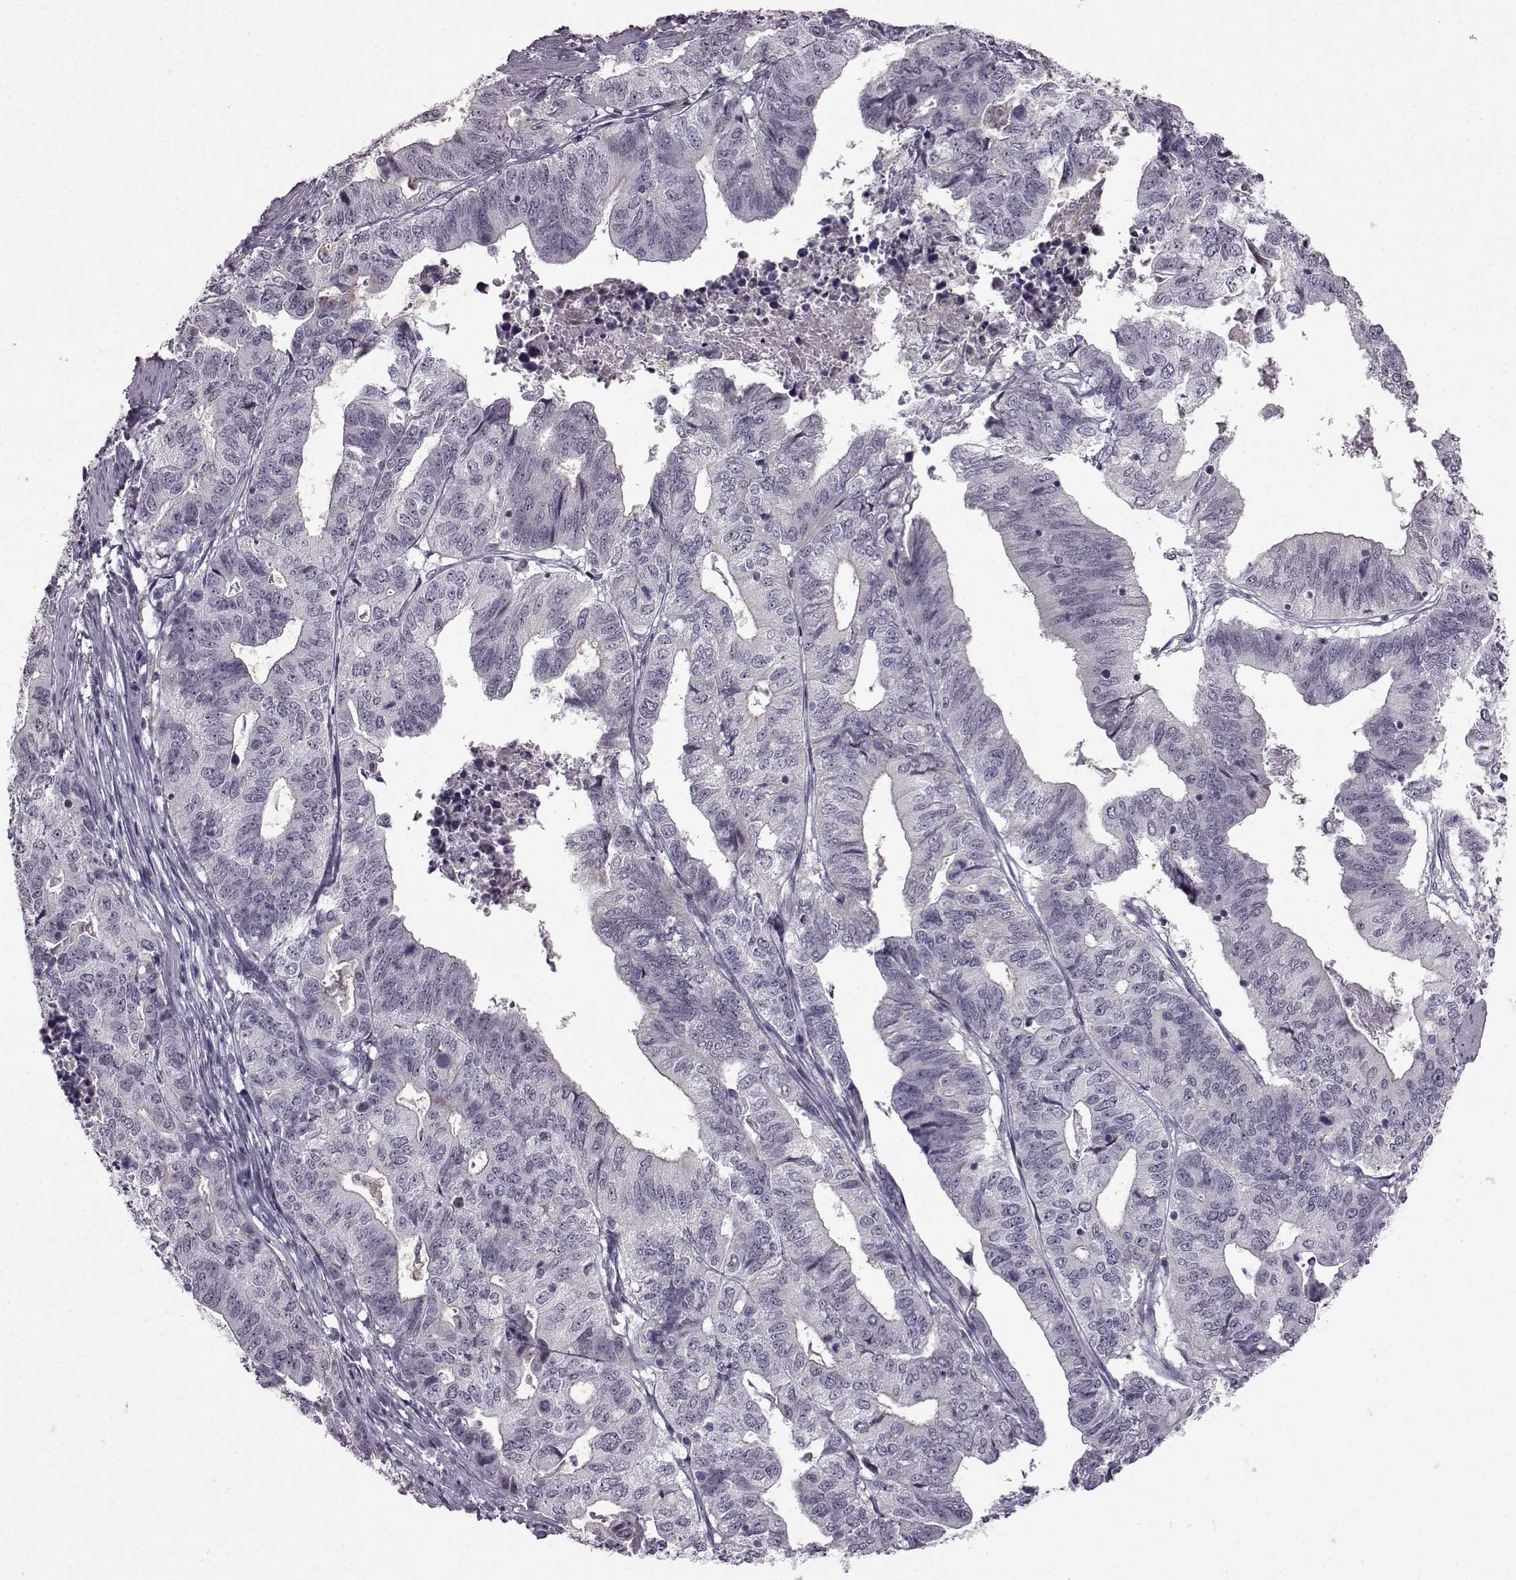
{"staining": {"intensity": "negative", "quantity": "none", "location": "none"}, "tissue": "stomach cancer", "cell_type": "Tumor cells", "image_type": "cancer", "snomed": [{"axis": "morphology", "description": "Adenocarcinoma, NOS"}, {"axis": "topography", "description": "Stomach, upper"}], "caption": "Stomach cancer stained for a protein using immunohistochemistry (IHC) displays no positivity tumor cells.", "gene": "SLC28A2", "patient": {"sex": "female", "age": 67}}